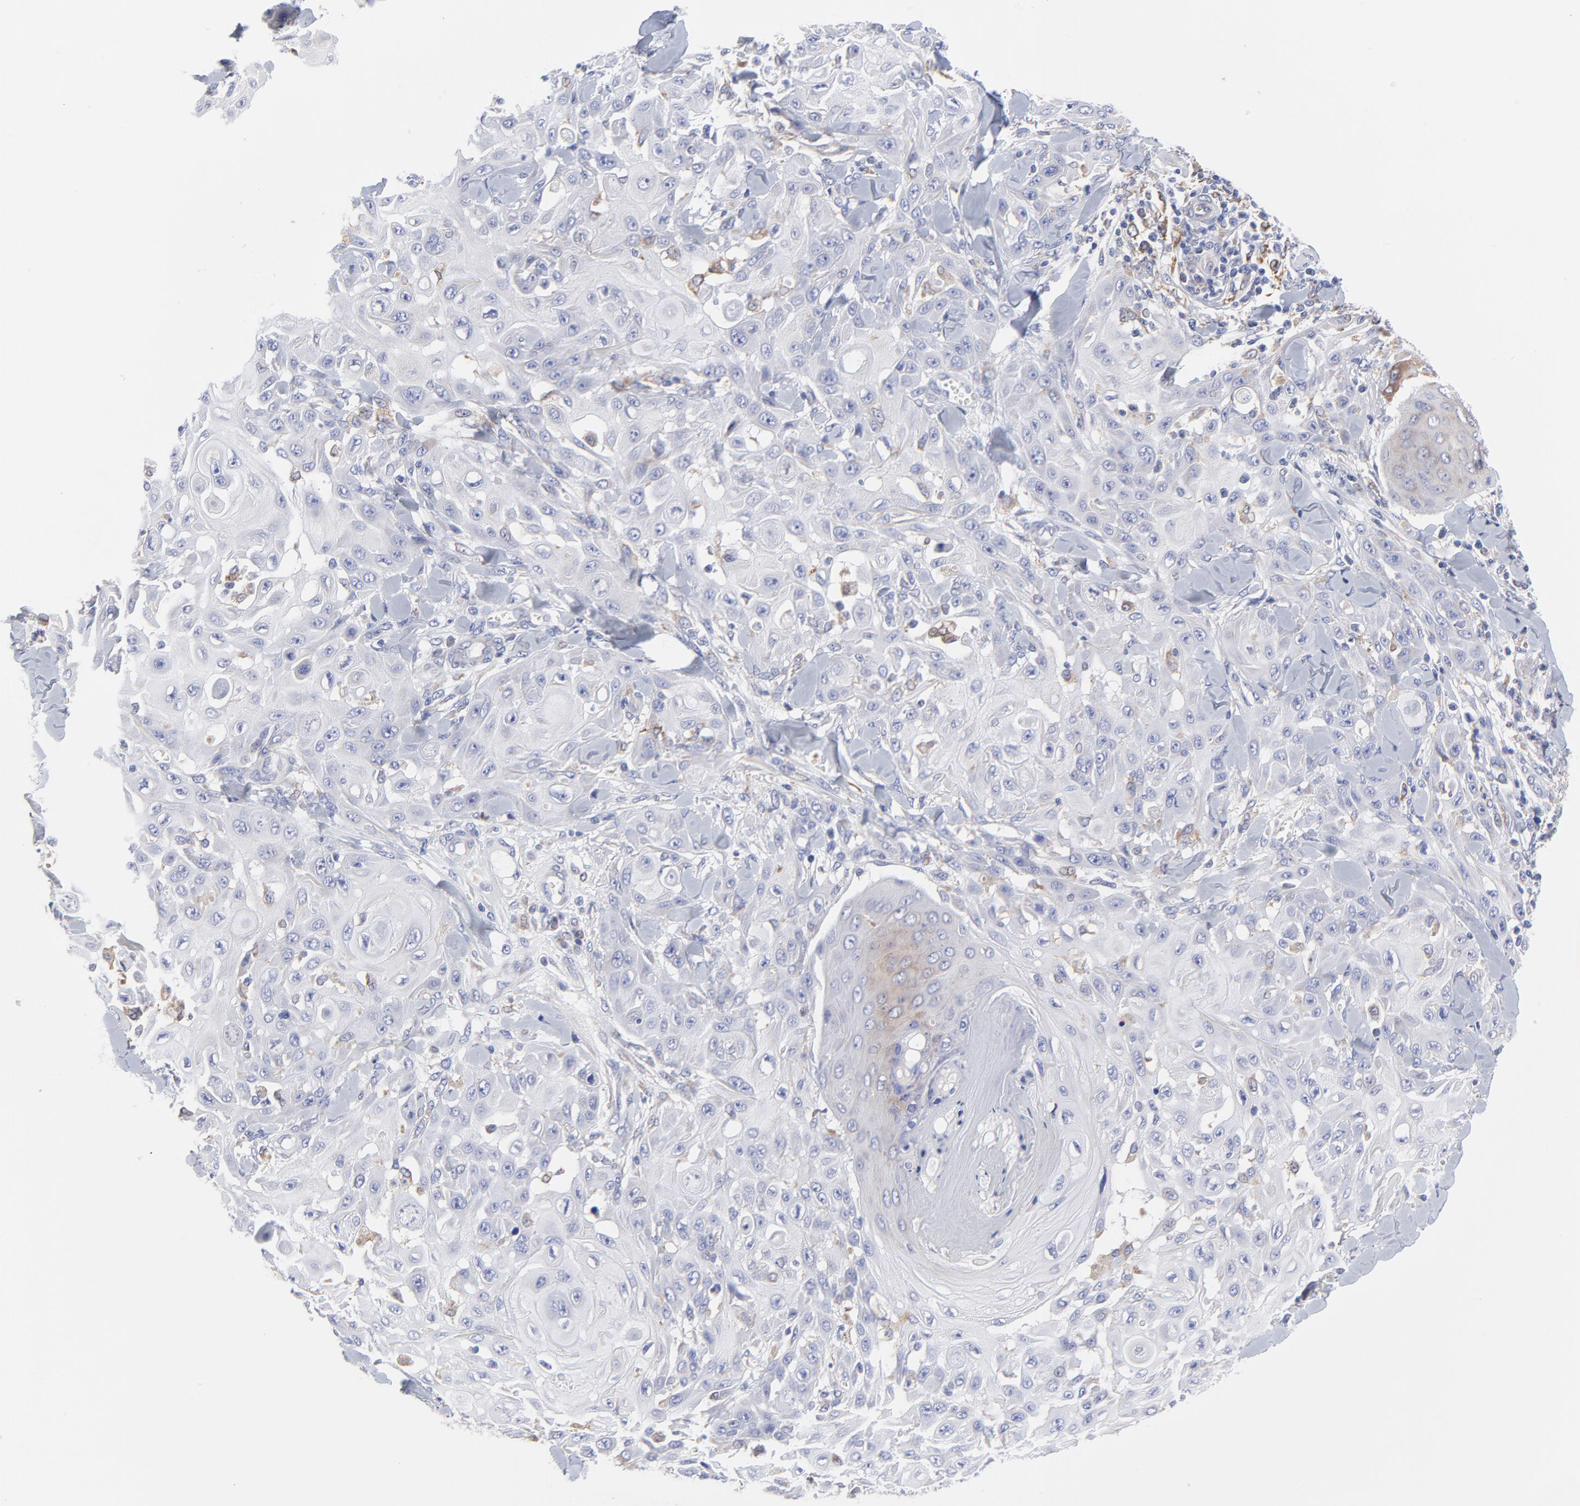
{"staining": {"intensity": "weak", "quantity": "<25%", "location": "cytoplasmic/membranous"}, "tissue": "skin cancer", "cell_type": "Tumor cells", "image_type": "cancer", "snomed": [{"axis": "morphology", "description": "Squamous cell carcinoma, NOS"}, {"axis": "topography", "description": "Skin"}], "caption": "There is no significant staining in tumor cells of skin cancer (squamous cell carcinoma).", "gene": "MOSPD2", "patient": {"sex": "male", "age": 24}}